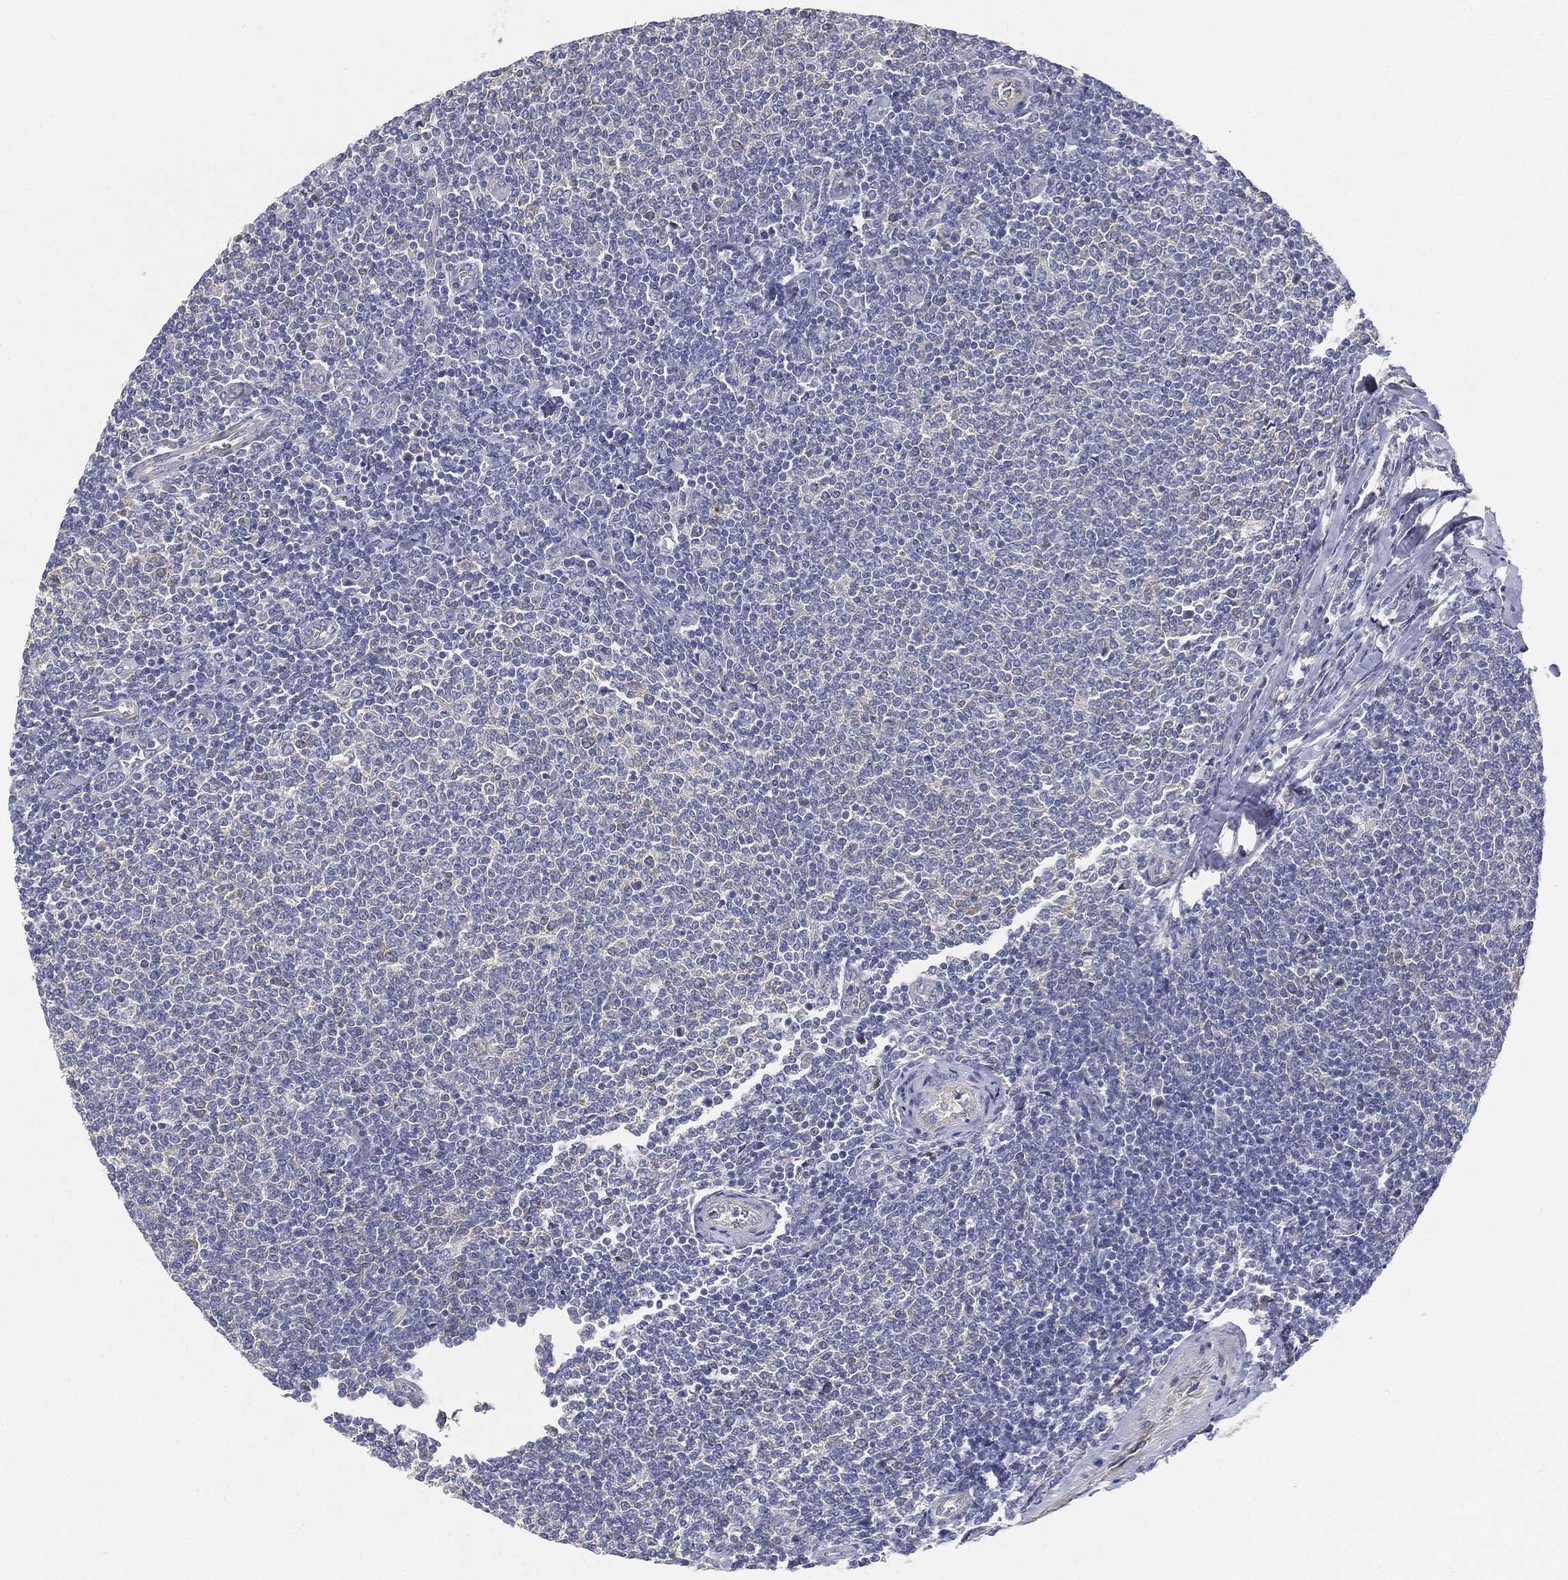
{"staining": {"intensity": "negative", "quantity": "none", "location": "none"}, "tissue": "lymphoma", "cell_type": "Tumor cells", "image_type": "cancer", "snomed": [{"axis": "morphology", "description": "Malignant lymphoma, non-Hodgkin's type, Low grade"}, {"axis": "topography", "description": "Lymph node"}], "caption": "Histopathology image shows no protein expression in tumor cells of lymphoma tissue.", "gene": "TMEM25", "patient": {"sex": "male", "age": 52}}